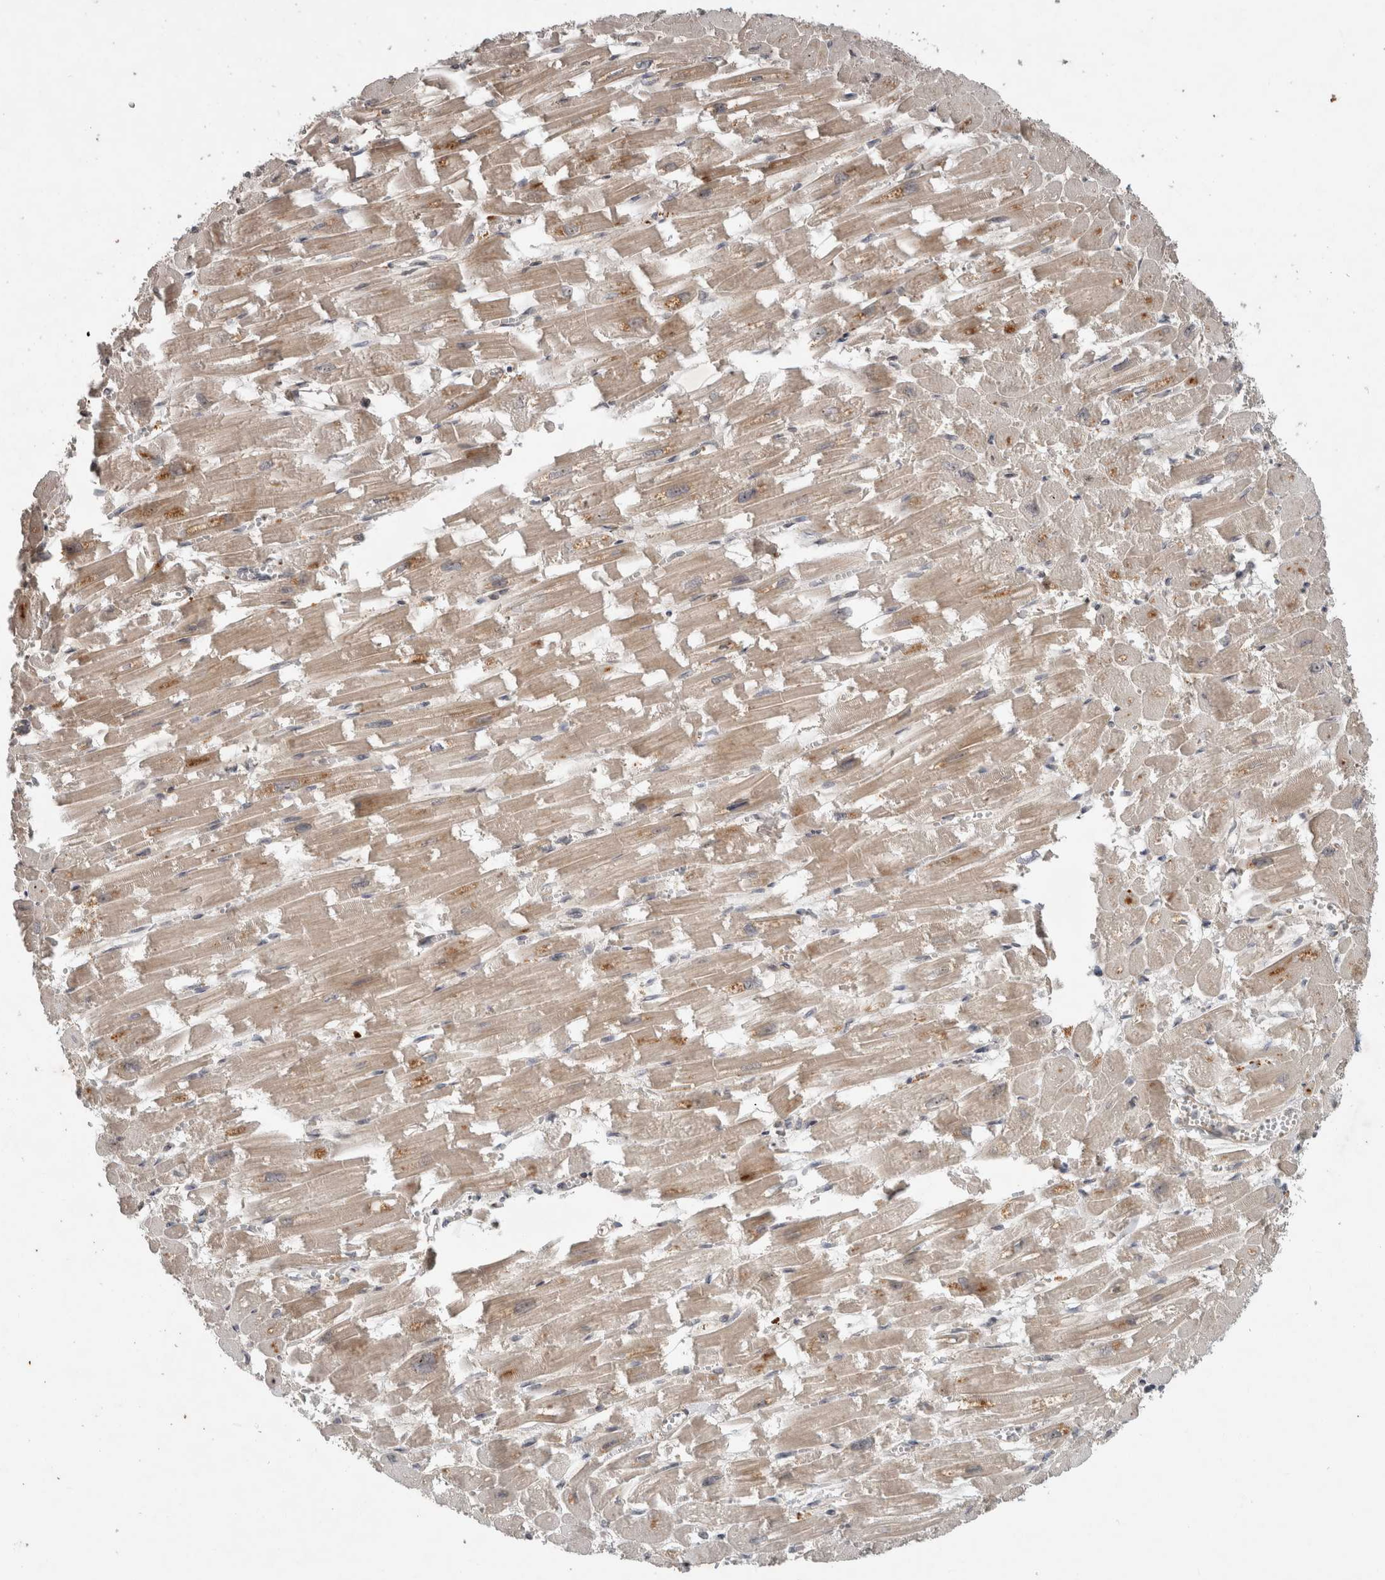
{"staining": {"intensity": "moderate", "quantity": ">75%", "location": "cytoplasmic/membranous"}, "tissue": "heart muscle", "cell_type": "Cardiomyocytes", "image_type": "normal", "snomed": [{"axis": "morphology", "description": "Normal tissue, NOS"}, {"axis": "topography", "description": "Heart"}], "caption": "The immunohistochemical stain highlights moderate cytoplasmic/membranous staining in cardiomyocytes of benign heart muscle. The protein of interest is stained brown, and the nuclei are stained in blue (DAB (3,3'-diaminobenzidine) IHC with brightfield microscopy, high magnification).", "gene": "INSRR", "patient": {"sex": "male", "age": 54}}